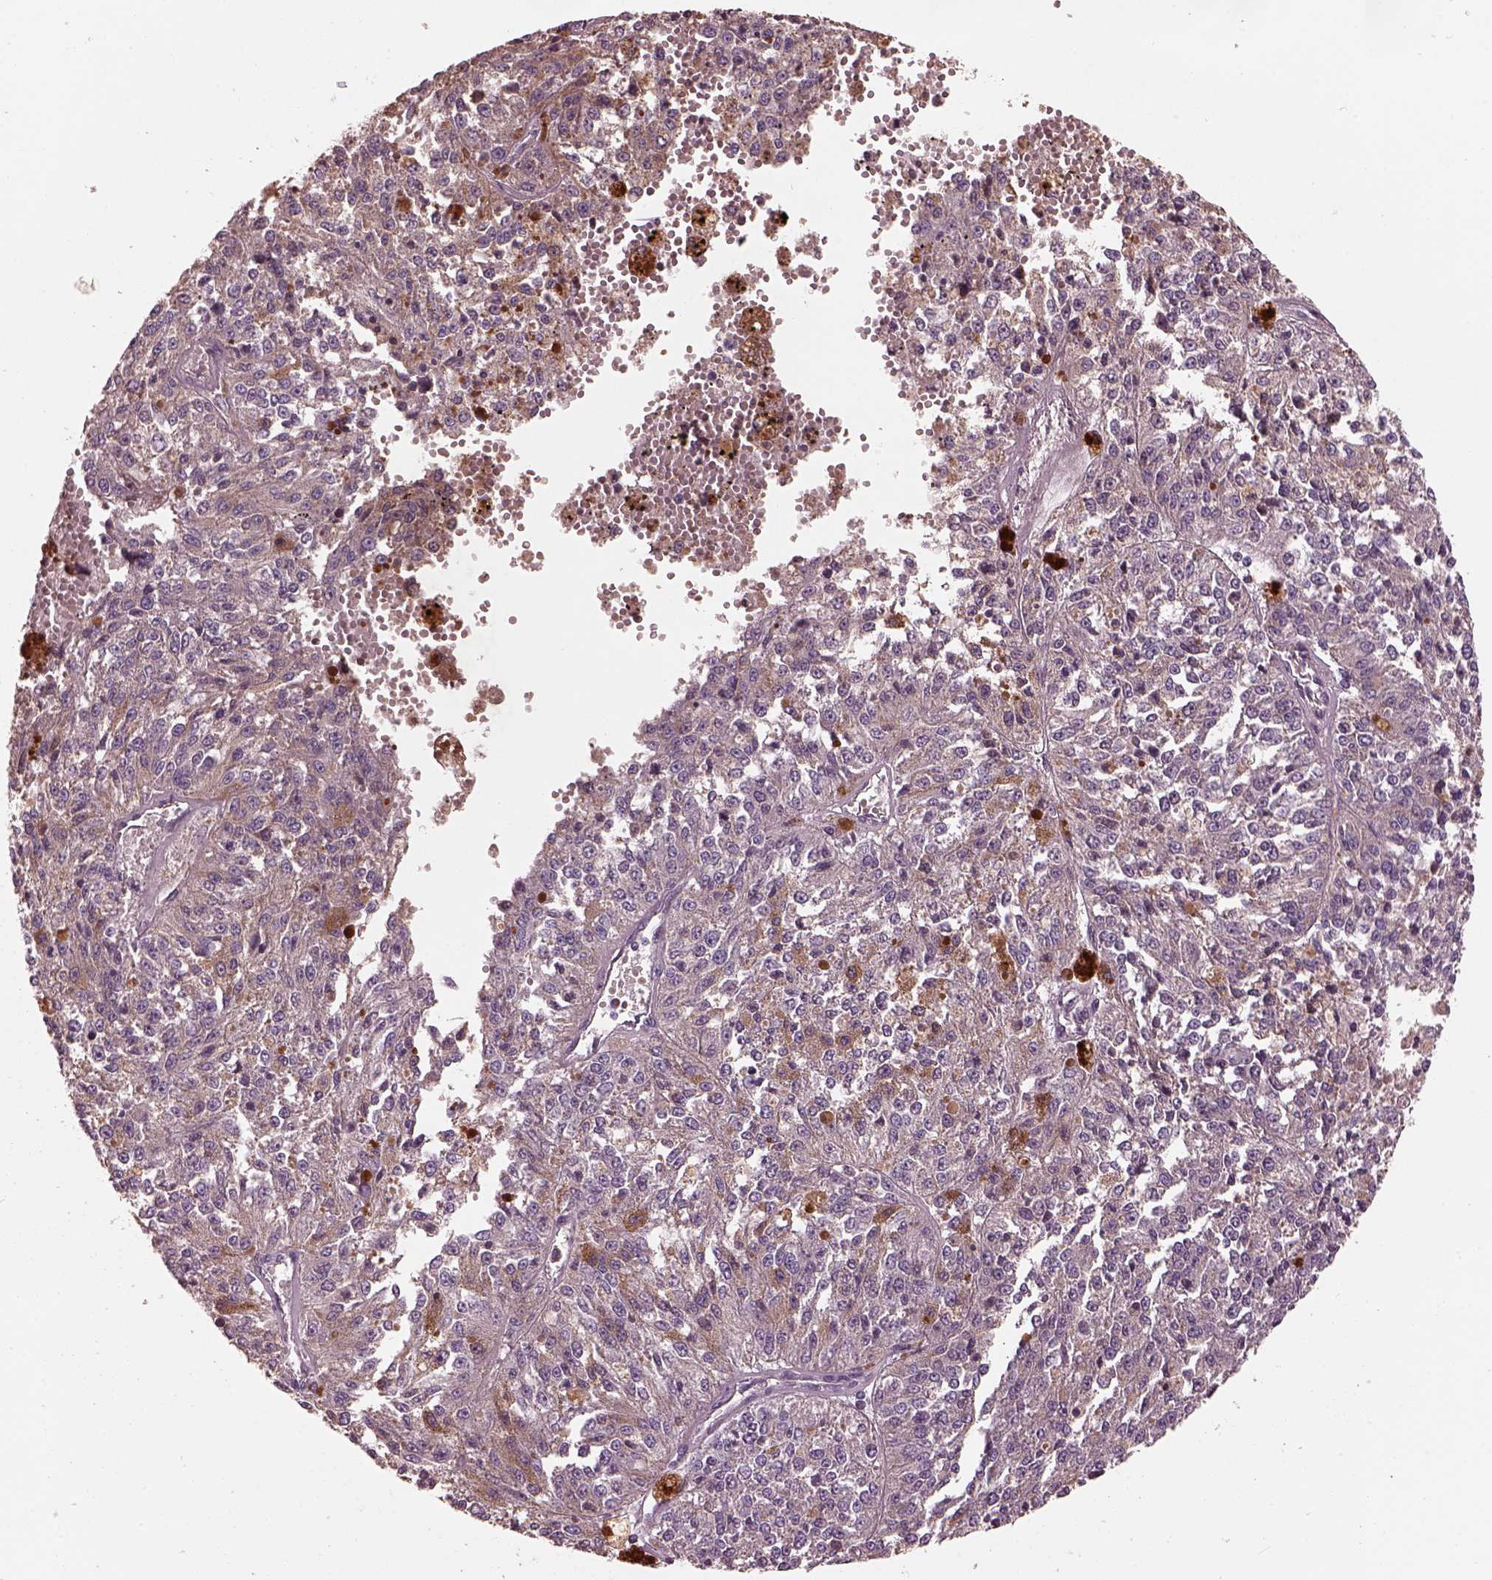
{"staining": {"intensity": "negative", "quantity": "none", "location": "none"}, "tissue": "melanoma", "cell_type": "Tumor cells", "image_type": "cancer", "snomed": [{"axis": "morphology", "description": "Malignant melanoma, Metastatic site"}, {"axis": "topography", "description": "Lymph node"}], "caption": "This is an immunohistochemistry (IHC) histopathology image of melanoma. There is no expression in tumor cells.", "gene": "PTX4", "patient": {"sex": "female", "age": 64}}